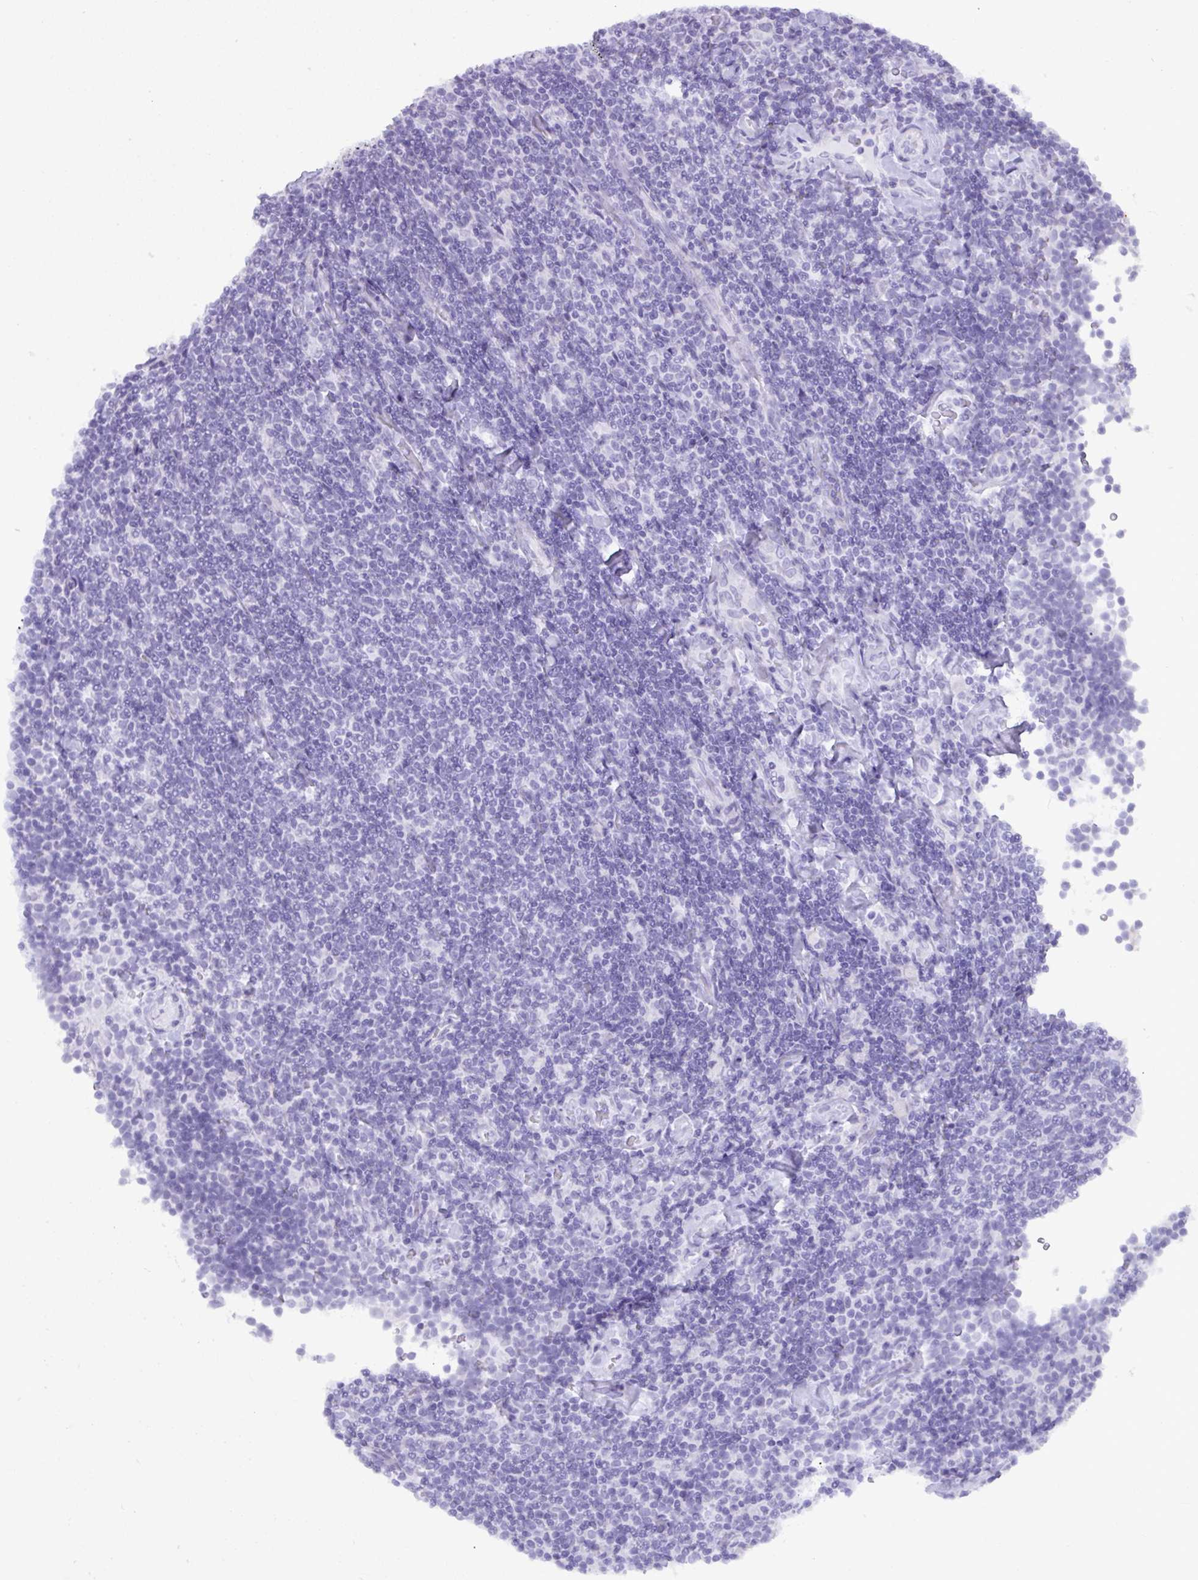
{"staining": {"intensity": "negative", "quantity": "none", "location": "none"}, "tissue": "lymphoma", "cell_type": "Tumor cells", "image_type": "cancer", "snomed": [{"axis": "morphology", "description": "Malignant lymphoma, non-Hodgkin's type, Low grade"}, {"axis": "topography", "description": "Lymph node"}], "caption": "Micrograph shows no protein expression in tumor cells of lymphoma tissue.", "gene": "C4orf33", "patient": {"sex": "male", "age": 52}}